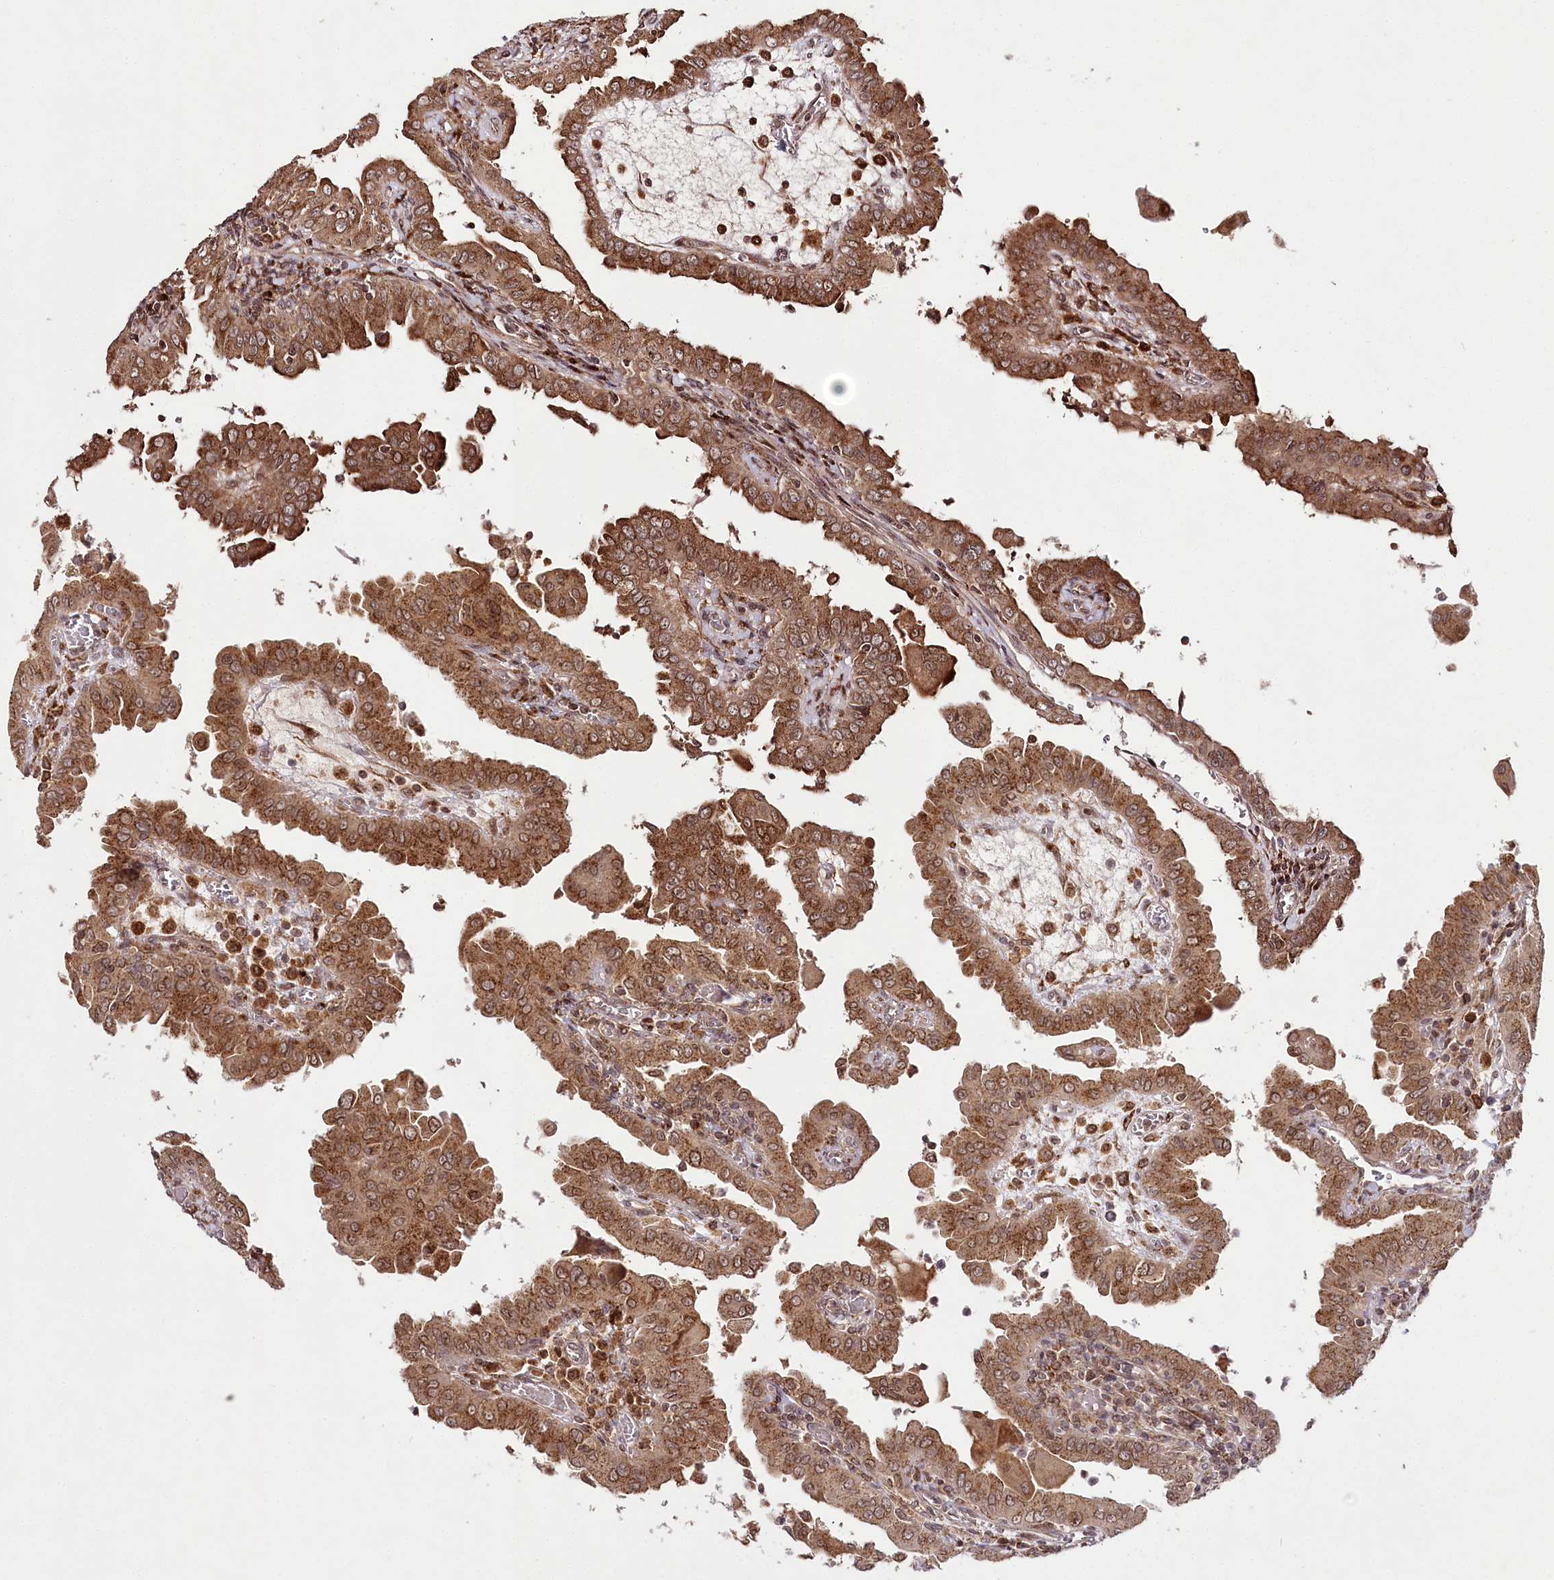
{"staining": {"intensity": "strong", "quantity": ">75%", "location": "cytoplasmic/membranous"}, "tissue": "thyroid cancer", "cell_type": "Tumor cells", "image_type": "cancer", "snomed": [{"axis": "morphology", "description": "Papillary adenocarcinoma, NOS"}, {"axis": "topography", "description": "Thyroid gland"}], "caption": "A histopathology image showing strong cytoplasmic/membranous expression in approximately >75% of tumor cells in thyroid cancer, as visualized by brown immunohistochemical staining.", "gene": "COPG1", "patient": {"sex": "male", "age": 33}}